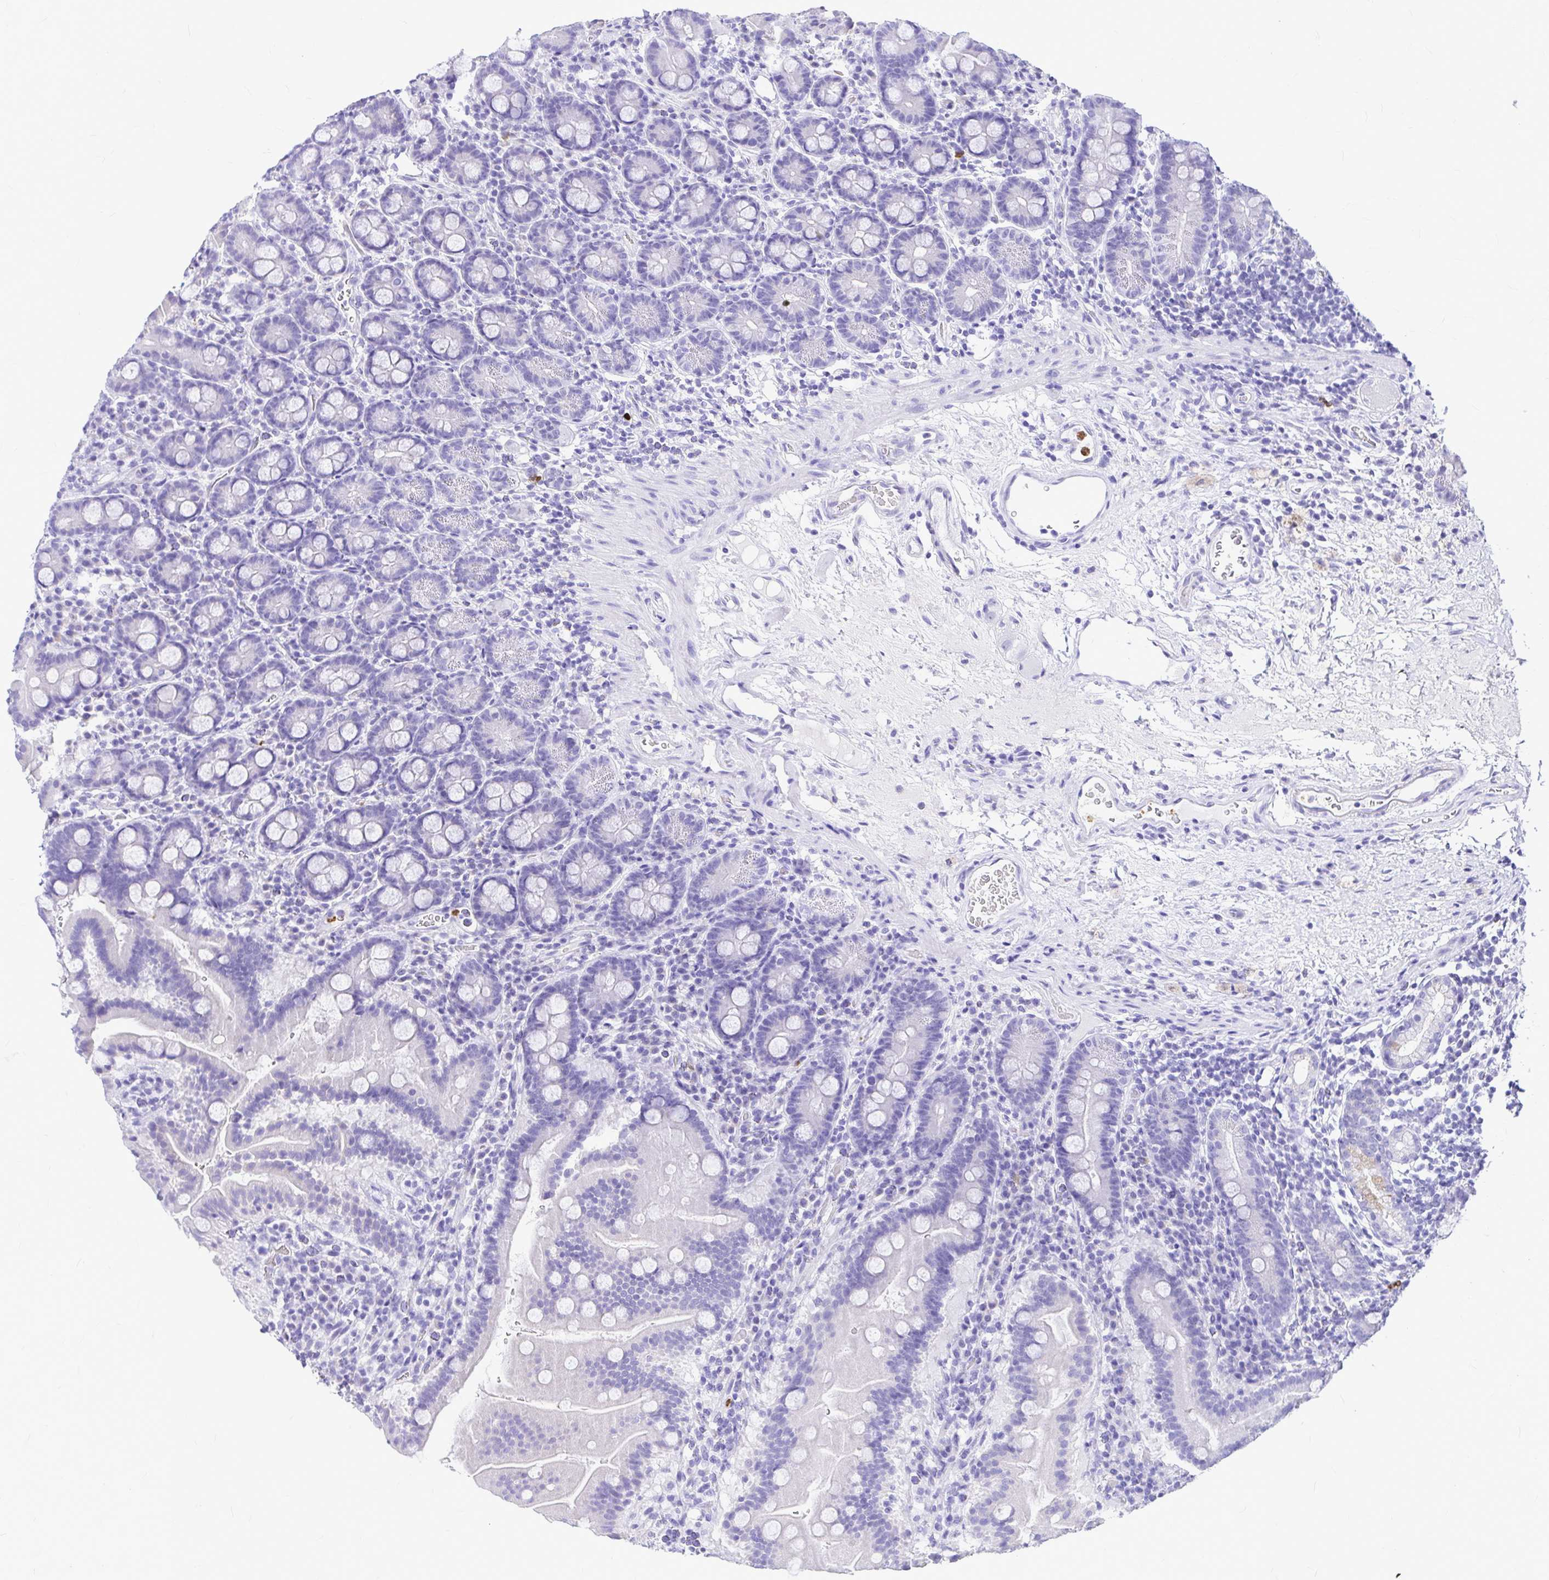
{"staining": {"intensity": "negative", "quantity": "none", "location": "none"}, "tissue": "small intestine", "cell_type": "Glandular cells", "image_type": "normal", "snomed": [{"axis": "morphology", "description": "Normal tissue, NOS"}, {"axis": "topography", "description": "Small intestine"}], "caption": "Immunohistochemistry image of unremarkable human small intestine stained for a protein (brown), which reveals no staining in glandular cells. Nuclei are stained in blue.", "gene": "CLEC1B", "patient": {"sex": "male", "age": 26}}